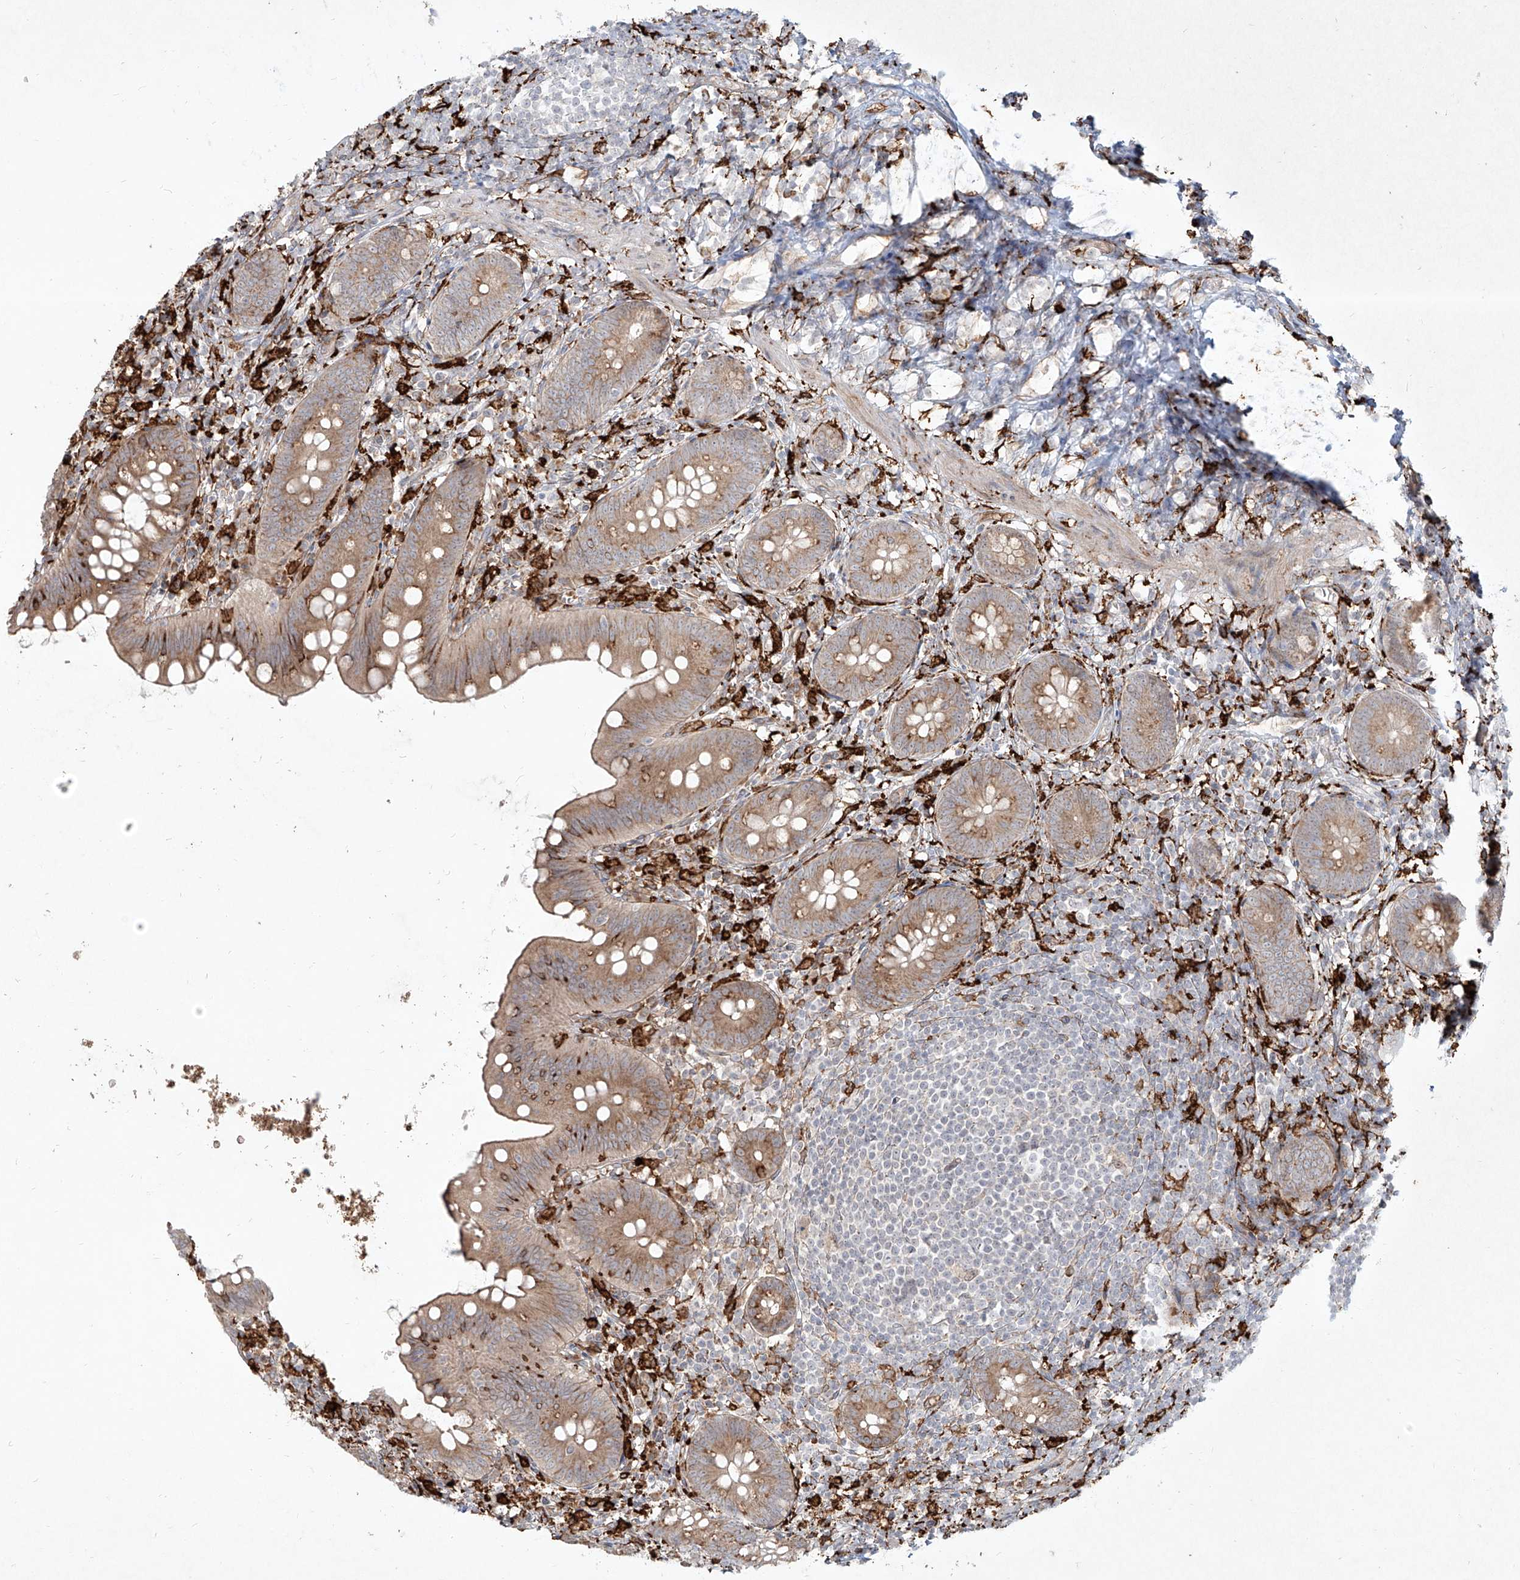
{"staining": {"intensity": "weak", "quantity": ">75%", "location": "cytoplasmic/membranous"}, "tissue": "appendix", "cell_type": "Glandular cells", "image_type": "normal", "snomed": [{"axis": "morphology", "description": "Normal tissue, NOS"}, {"axis": "topography", "description": "Appendix"}], "caption": "A histopathology image of appendix stained for a protein reveals weak cytoplasmic/membranous brown staining in glandular cells. Using DAB (3,3'-diaminobenzidine) (brown) and hematoxylin (blue) stains, captured at high magnification using brightfield microscopy.", "gene": "CD209", "patient": {"sex": "female", "age": 62}}